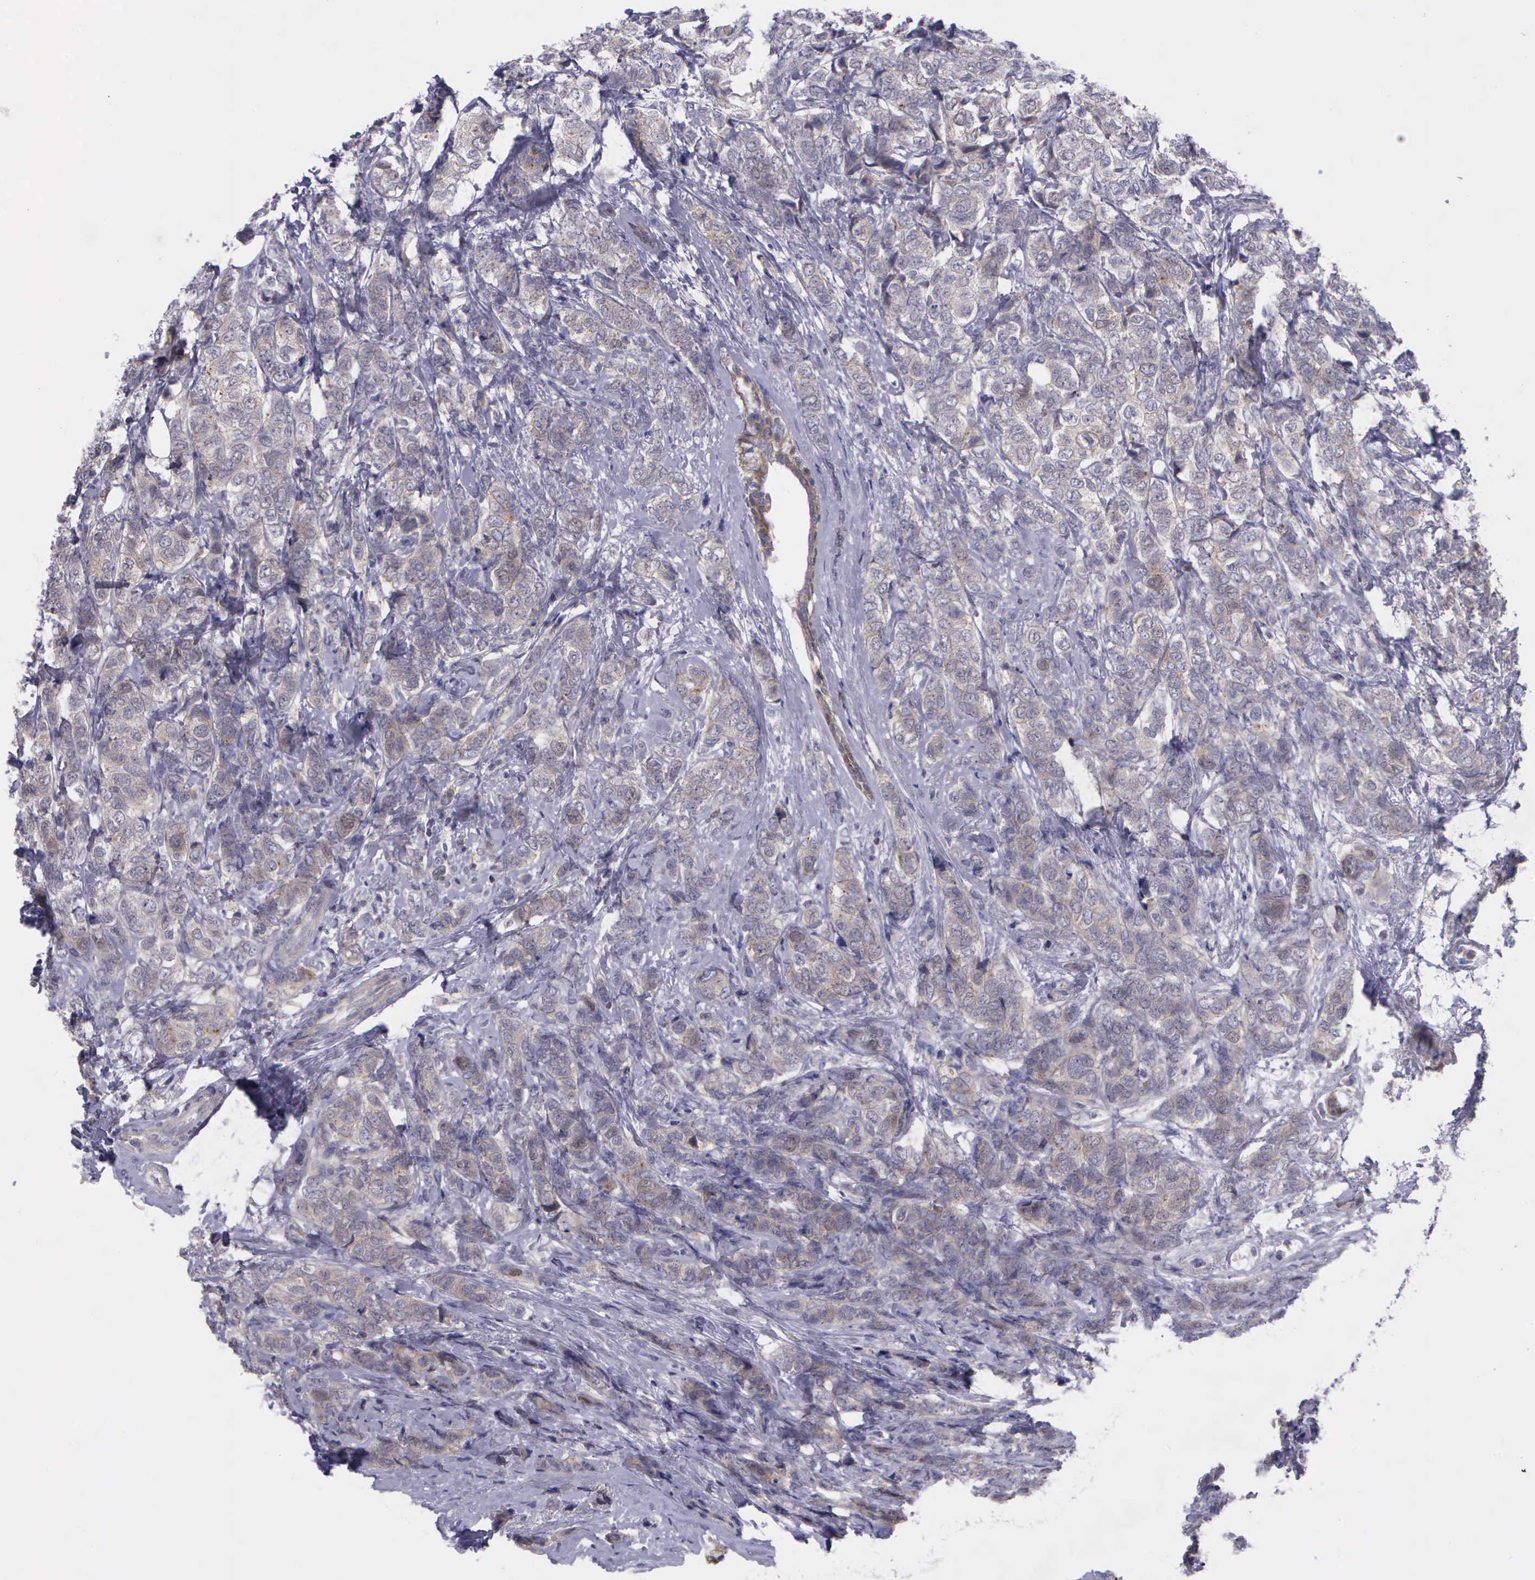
{"staining": {"intensity": "negative", "quantity": "none", "location": "none"}, "tissue": "breast cancer", "cell_type": "Tumor cells", "image_type": "cancer", "snomed": [{"axis": "morphology", "description": "Lobular carcinoma"}, {"axis": "topography", "description": "Breast"}], "caption": "Immunohistochemistry (IHC) photomicrograph of neoplastic tissue: breast lobular carcinoma stained with DAB (3,3'-diaminobenzidine) displays no significant protein staining in tumor cells. (IHC, brightfield microscopy, high magnification).", "gene": "MICAL3", "patient": {"sex": "female", "age": 60}}